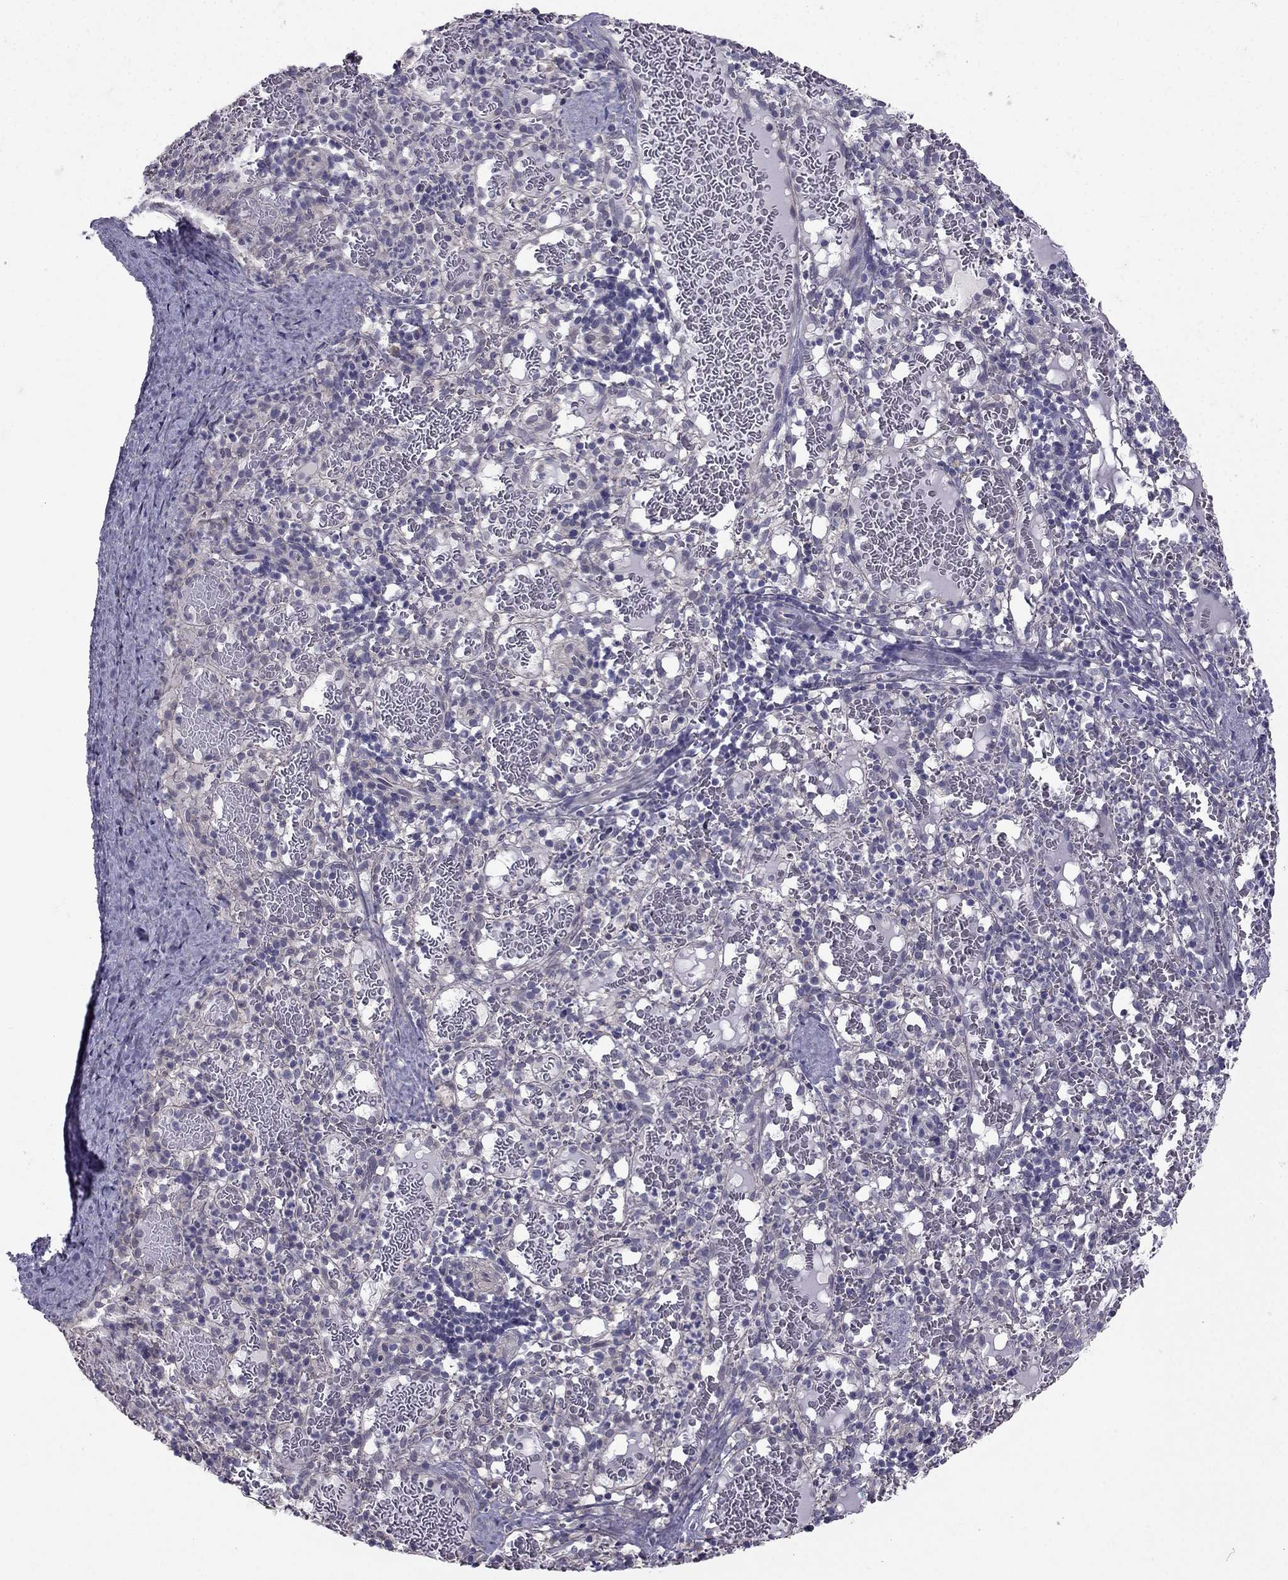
{"staining": {"intensity": "negative", "quantity": "none", "location": "none"}, "tissue": "spleen", "cell_type": "Cells in red pulp", "image_type": "normal", "snomed": [{"axis": "morphology", "description": "Normal tissue, NOS"}, {"axis": "topography", "description": "Spleen"}], "caption": "High power microscopy image of an IHC photomicrograph of benign spleen, revealing no significant positivity in cells in red pulp.", "gene": "HSFX1", "patient": {"sex": "male", "age": 11}}